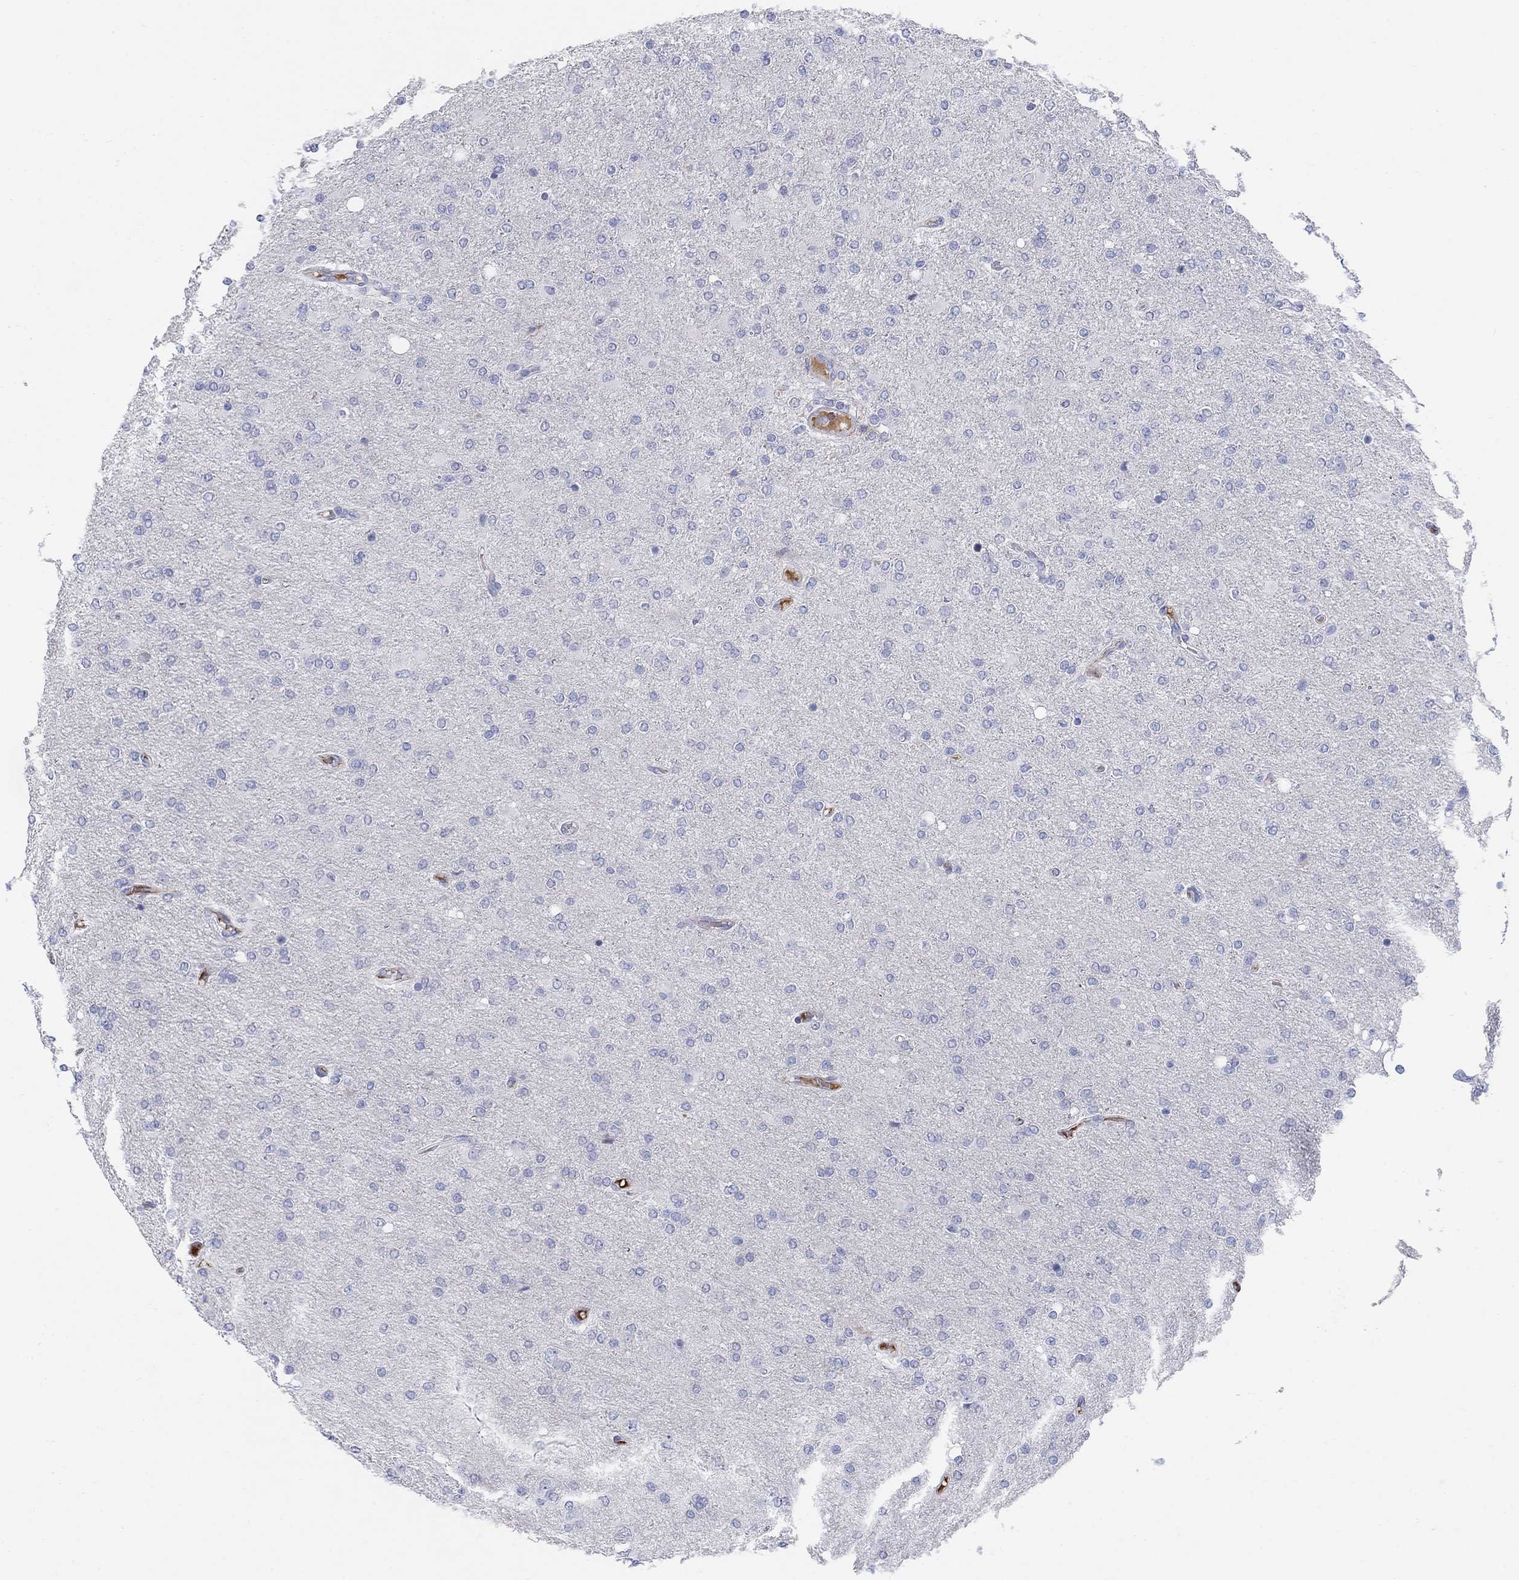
{"staining": {"intensity": "negative", "quantity": "none", "location": "none"}, "tissue": "glioma", "cell_type": "Tumor cells", "image_type": "cancer", "snomed": [{"axis": "morphology", "description": "Glioma, malignant, High grade"}, {"axis": "topography", "description": "Cerebral cortex"}], "caption": "A histopathology image of glioma stained for a protein shows no brown staining in tumor cells. (Immunohistochemistry, brightfield microscopy, high magnification).", "gene": "HEATR4", "patient": {"sex": "male", "age": 70}}